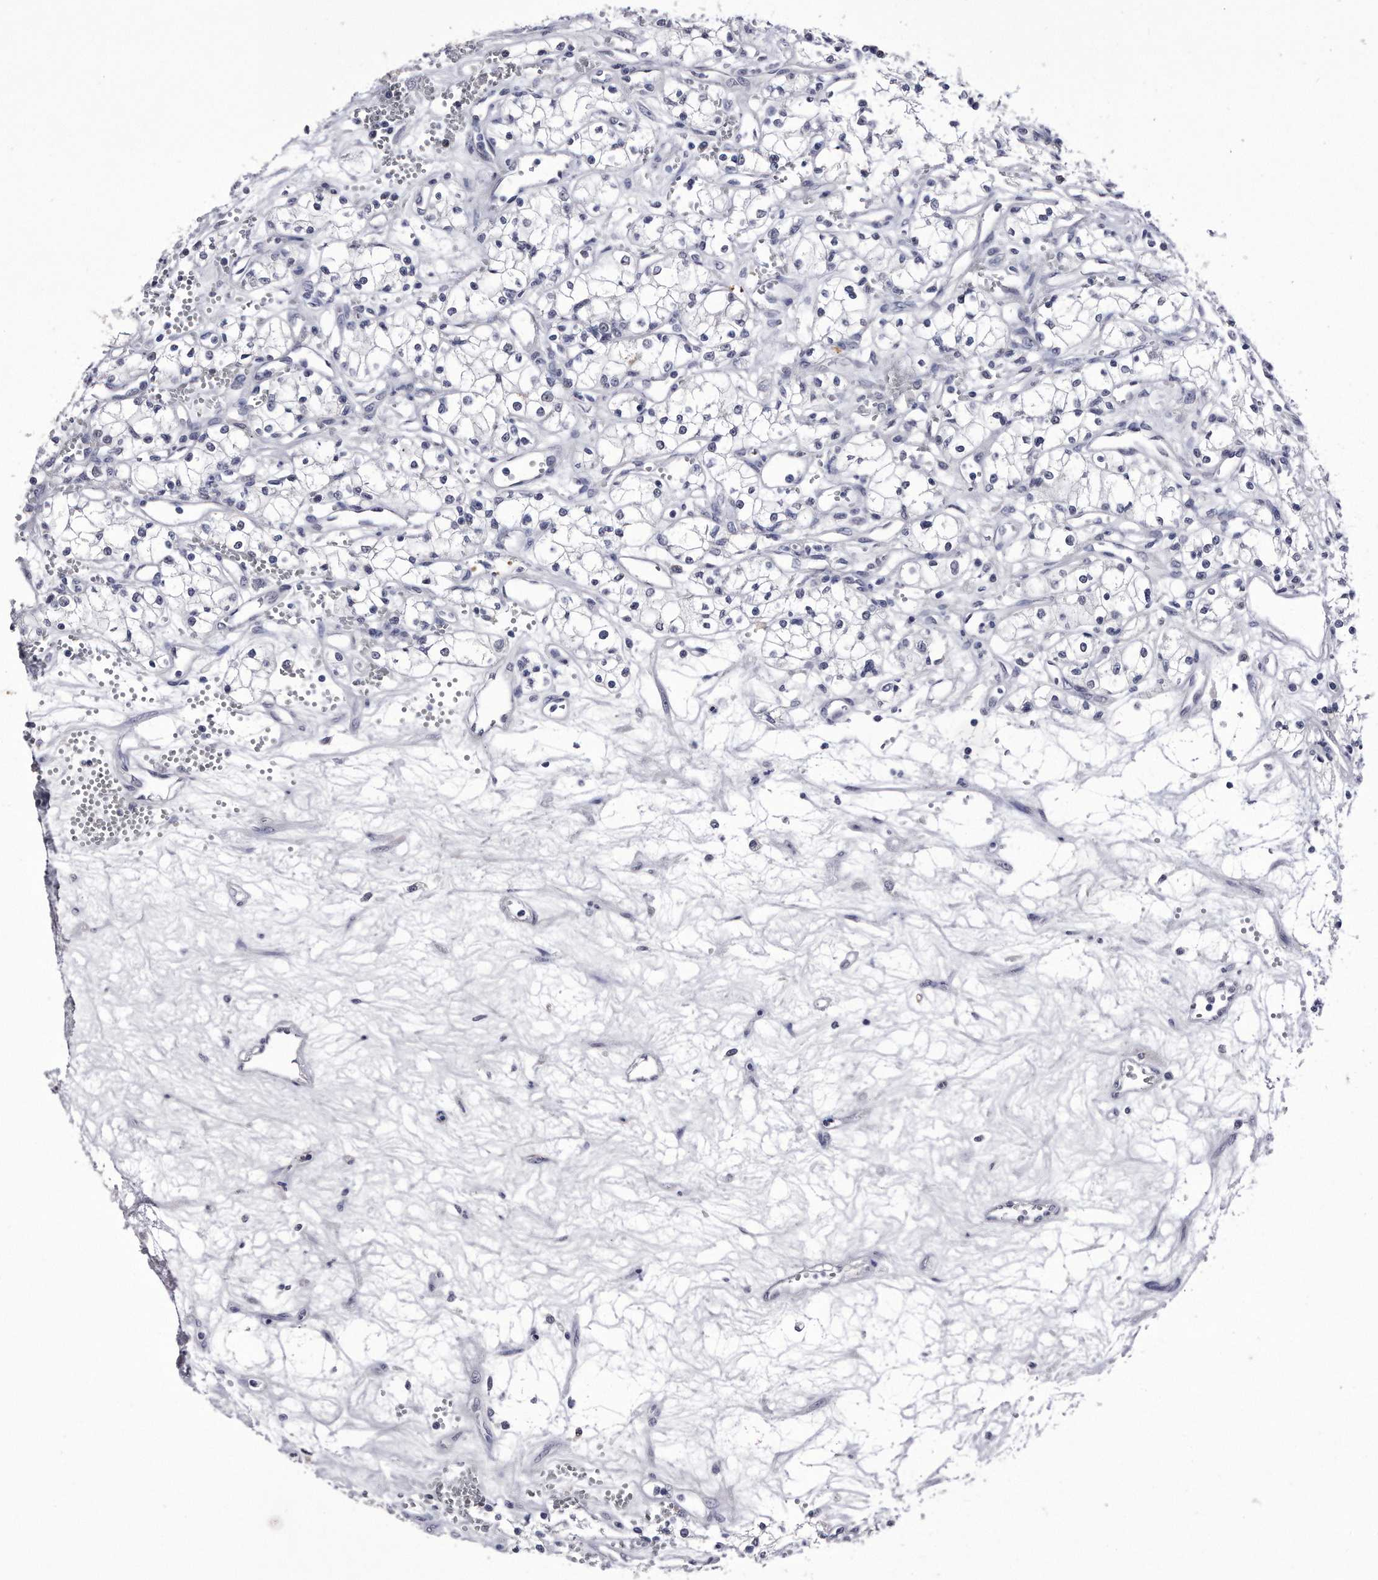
{"staining": {"intensity": "negative", "quantity": "none", "location": "none"}, "tissue": "renal cancer", "cell_type": "Tumor cells", "image_type": "cancer", "snomed": [{"axis": "morphology", "description": "Adenocarcinoma, NOS"}, {"axis": "topography", "description": "Kidney"}], "caption": "Image shows no significant protein expression in tumor cells of renal adenocarcinoma.", "gene": "KCTD8", "patient": {"sex": "male", "age": 59}}